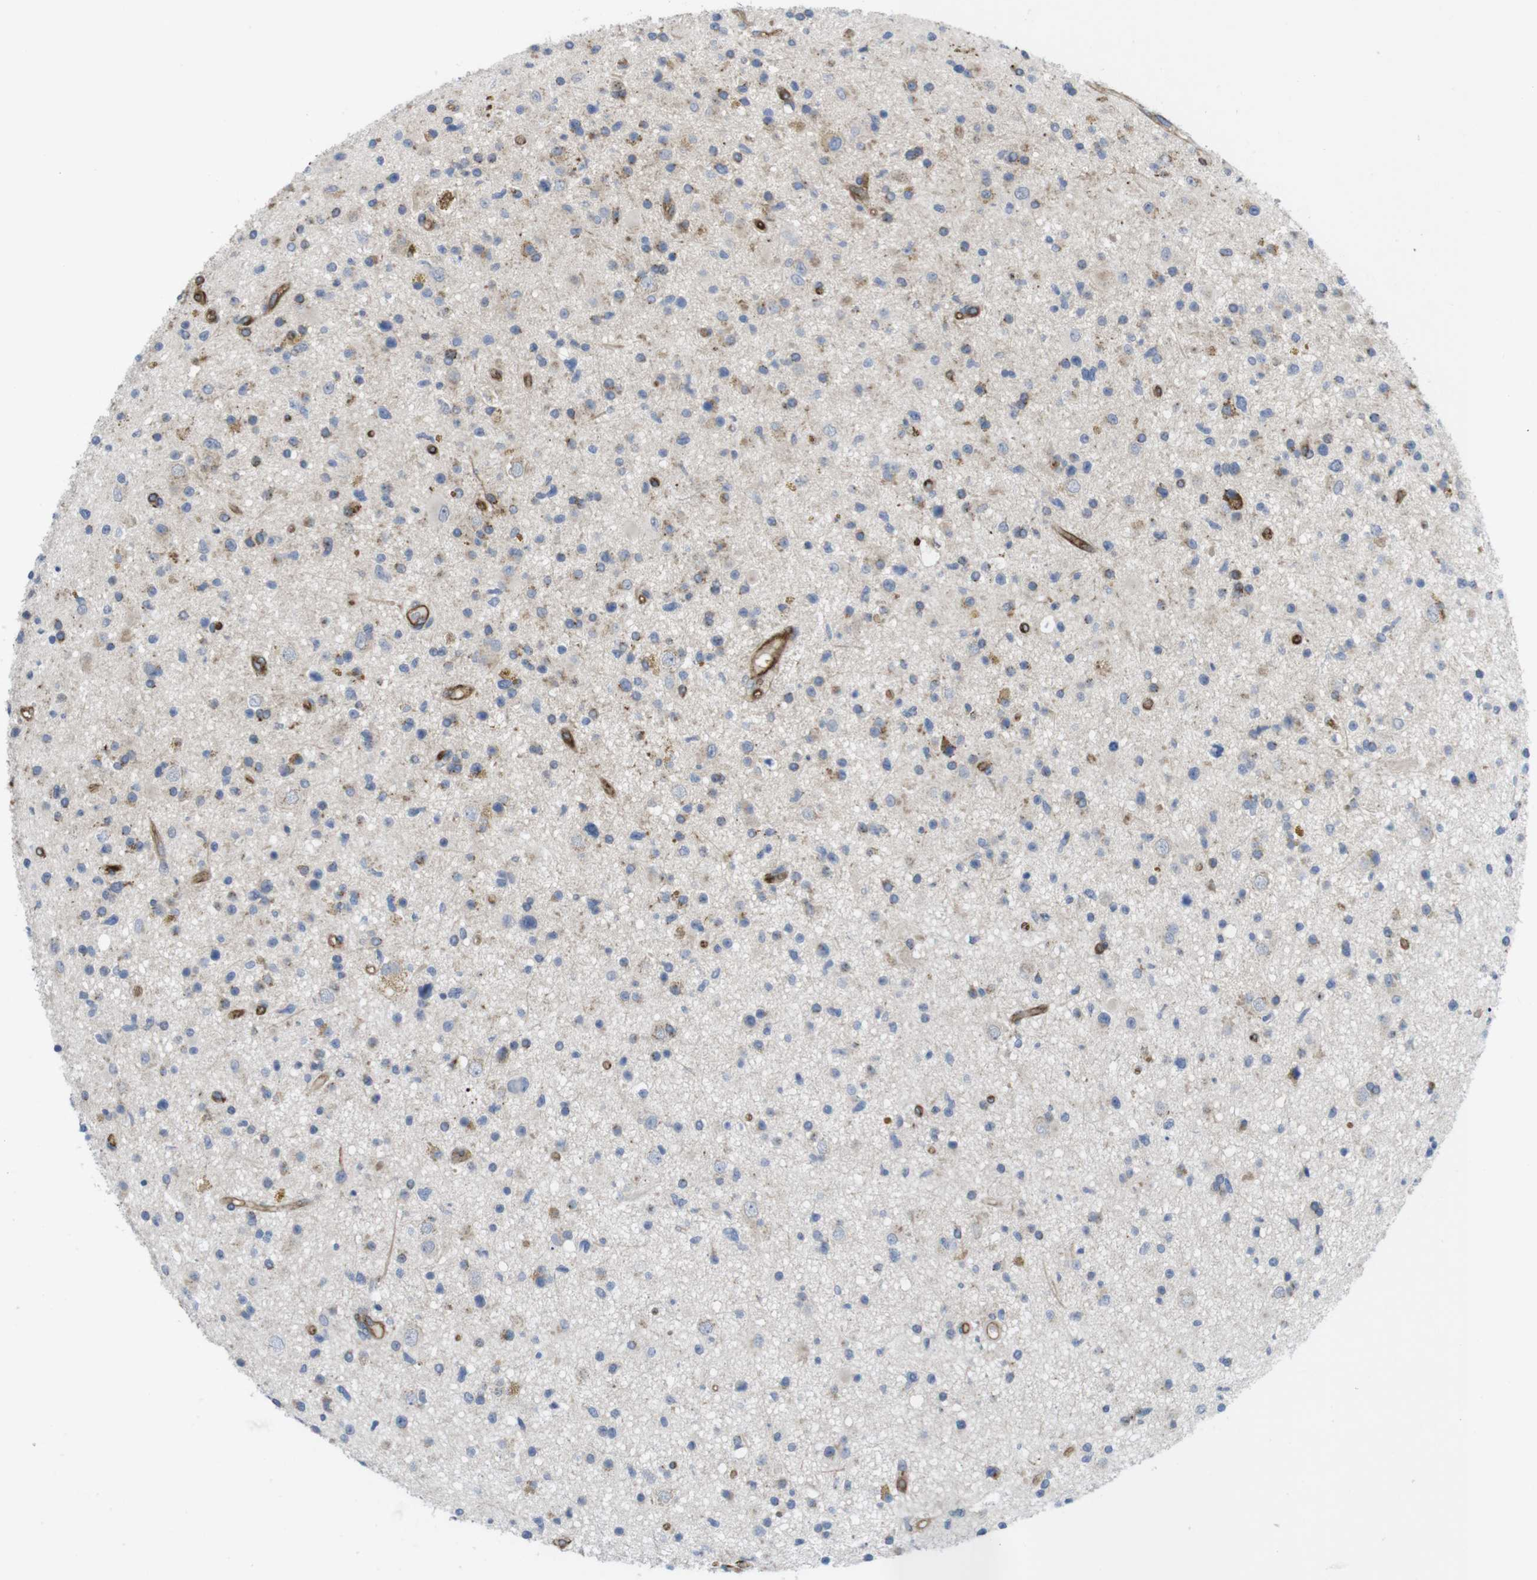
{"staining": {"intensity": "moderate", "quantity": "<25%", "location": "cytoplasmic/membranous"}, "tissue": "glioma", "cell_type": "Tumor cells", "image_type": "cancer", "snomed": [{"axis": "morphology", "description": "Glioma, malignant, High grade"}, {"axis": "topography", "description": "Brain"}], "caption": "A brown stain highlights moderate cytoplasmic/membranous positivity of a protein in glioma tumor cells.", "gene": "CCR6", "patient": {"sex": "male", "age": 33}}